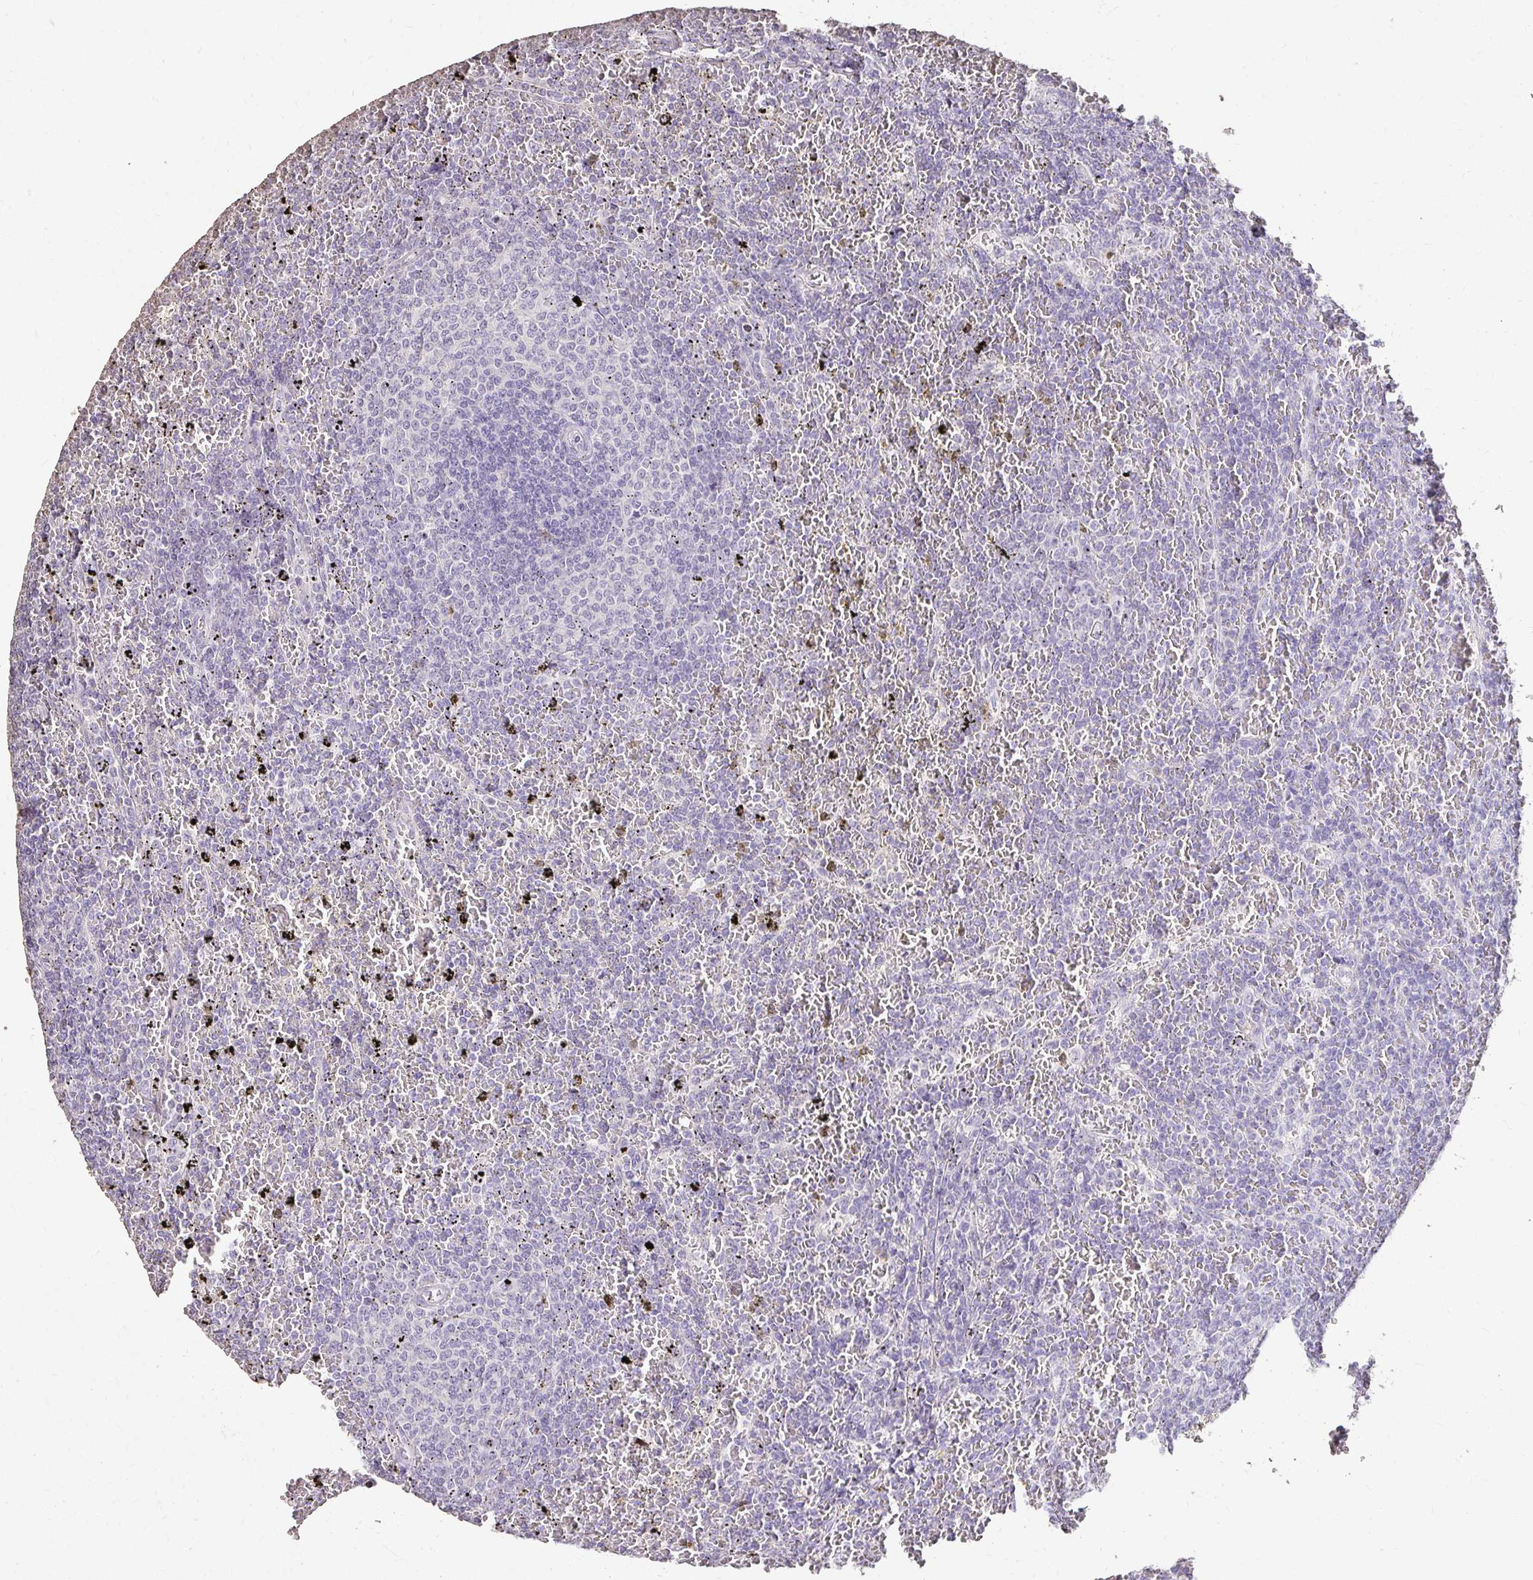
{"staining": {"intensity": "negative", "quantity": "none", "location": "none"}, "tissue": "lymphoma", "cell_type": "Tumor cells", "image_type": "cancer", "snomed": [{"axis": "morphology", "description": "Malignant lymphoma, non-Hodgkin's type, Low grade"}, {"axis": "topography", "description": "Spleen"}], "caption": "The photomicrograph displays no significant positivity in tumor cells of lymphoma.", "gene": "UGT1A6", "patient": {"sex": "female", "age": 77}}